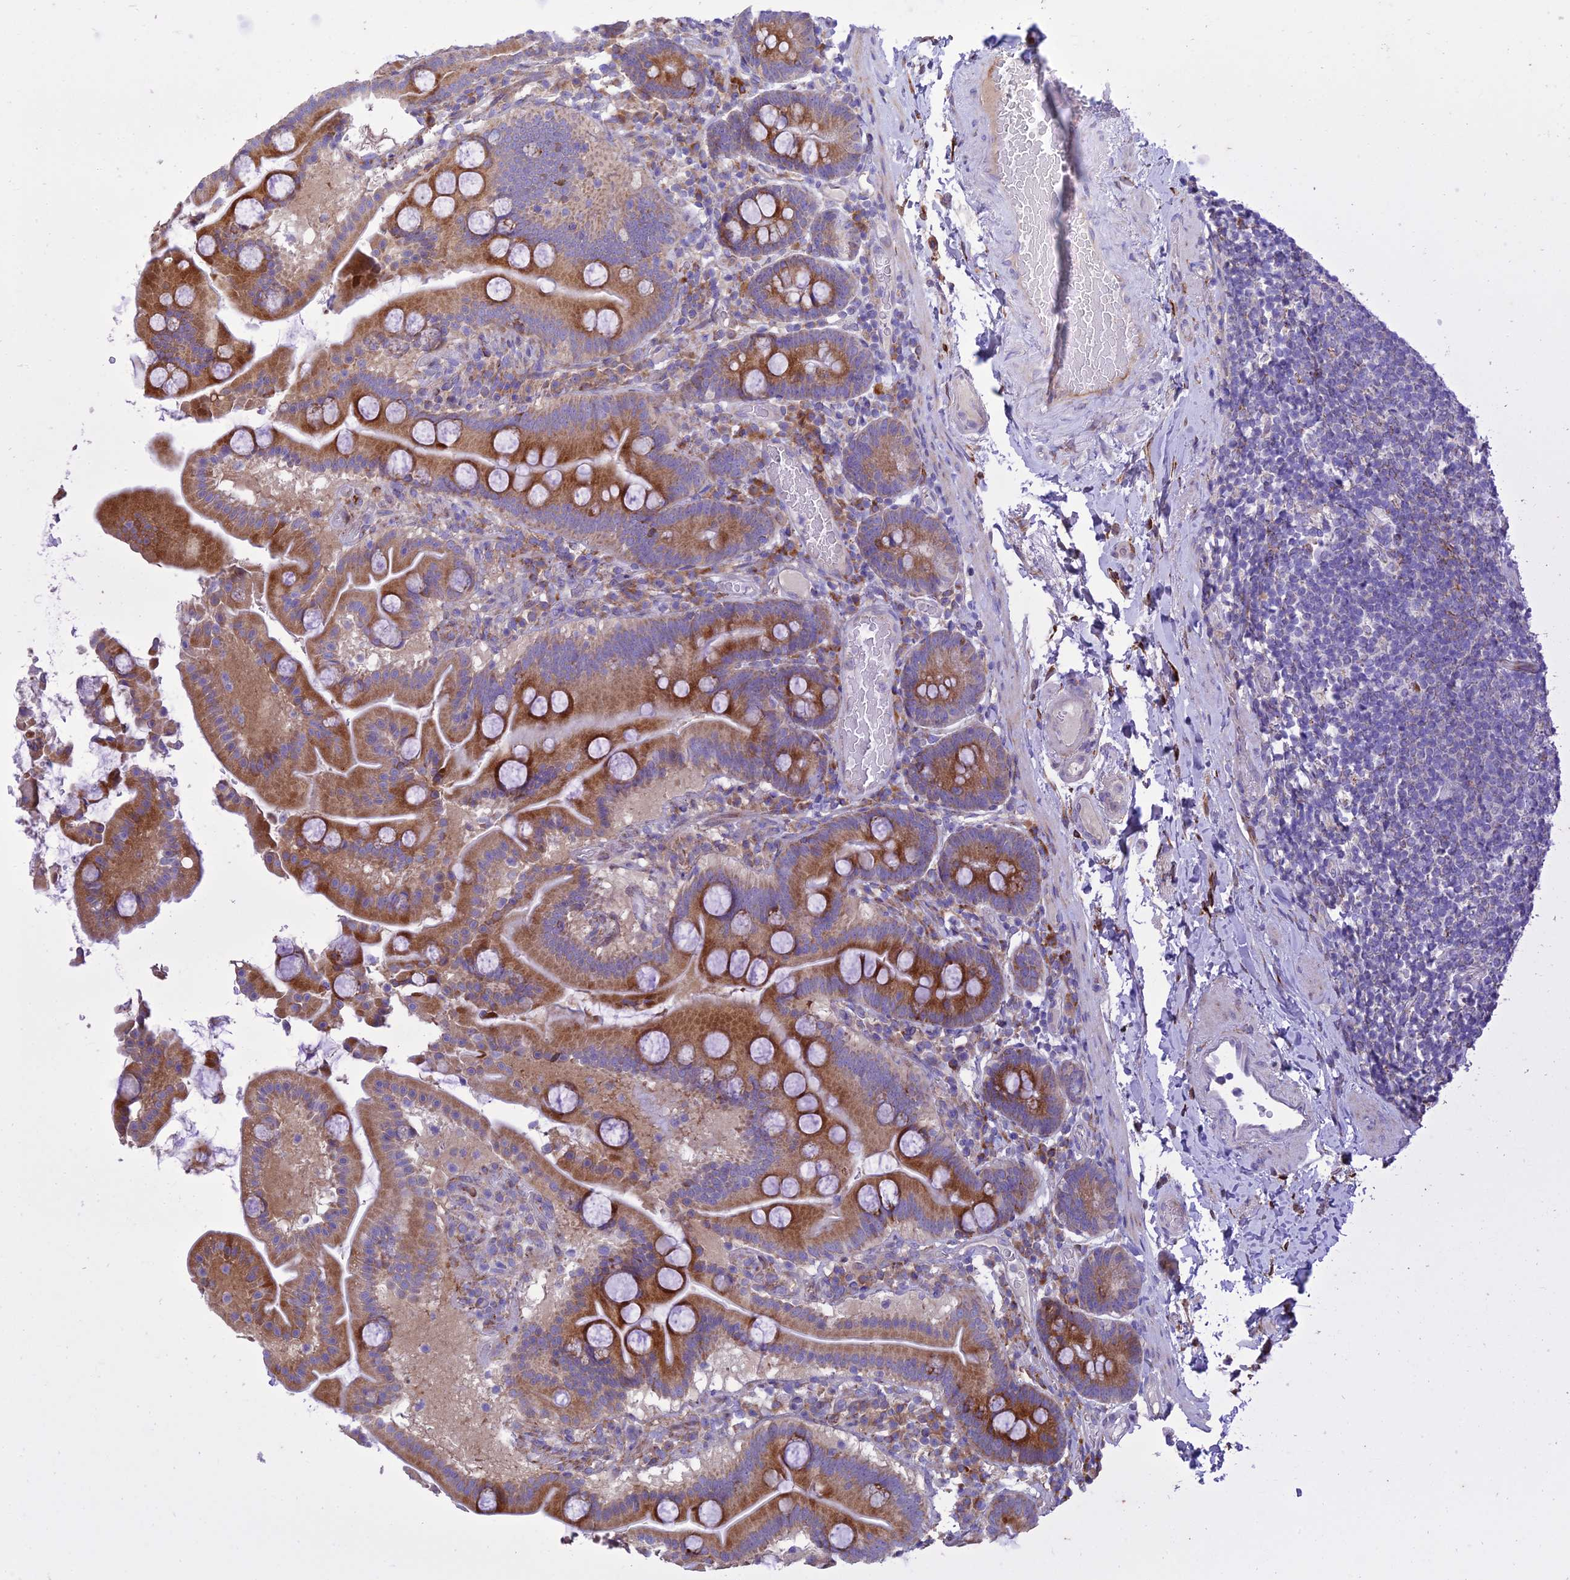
{"staining": {"intensity": "moderate", "quantity": ">75%", "location": "cytoplasmic/membranous"}, "tissue": "duodenum", "cell_type": "Glandular cells", "image_type": "normal", "snomed": [{"axis": "morphology", "description": "Normal tissue, NOS"}, {"axis": "topography", "description": "Duodenum"}], "caption": "DAB immunohistochemical staining of benign human duodenum displays moderate cytoplasmic/membranous protein positivity in about >75% of glandular cells.", "gene": "RCN3", "patient": {"sex": "male", "age": 55}}